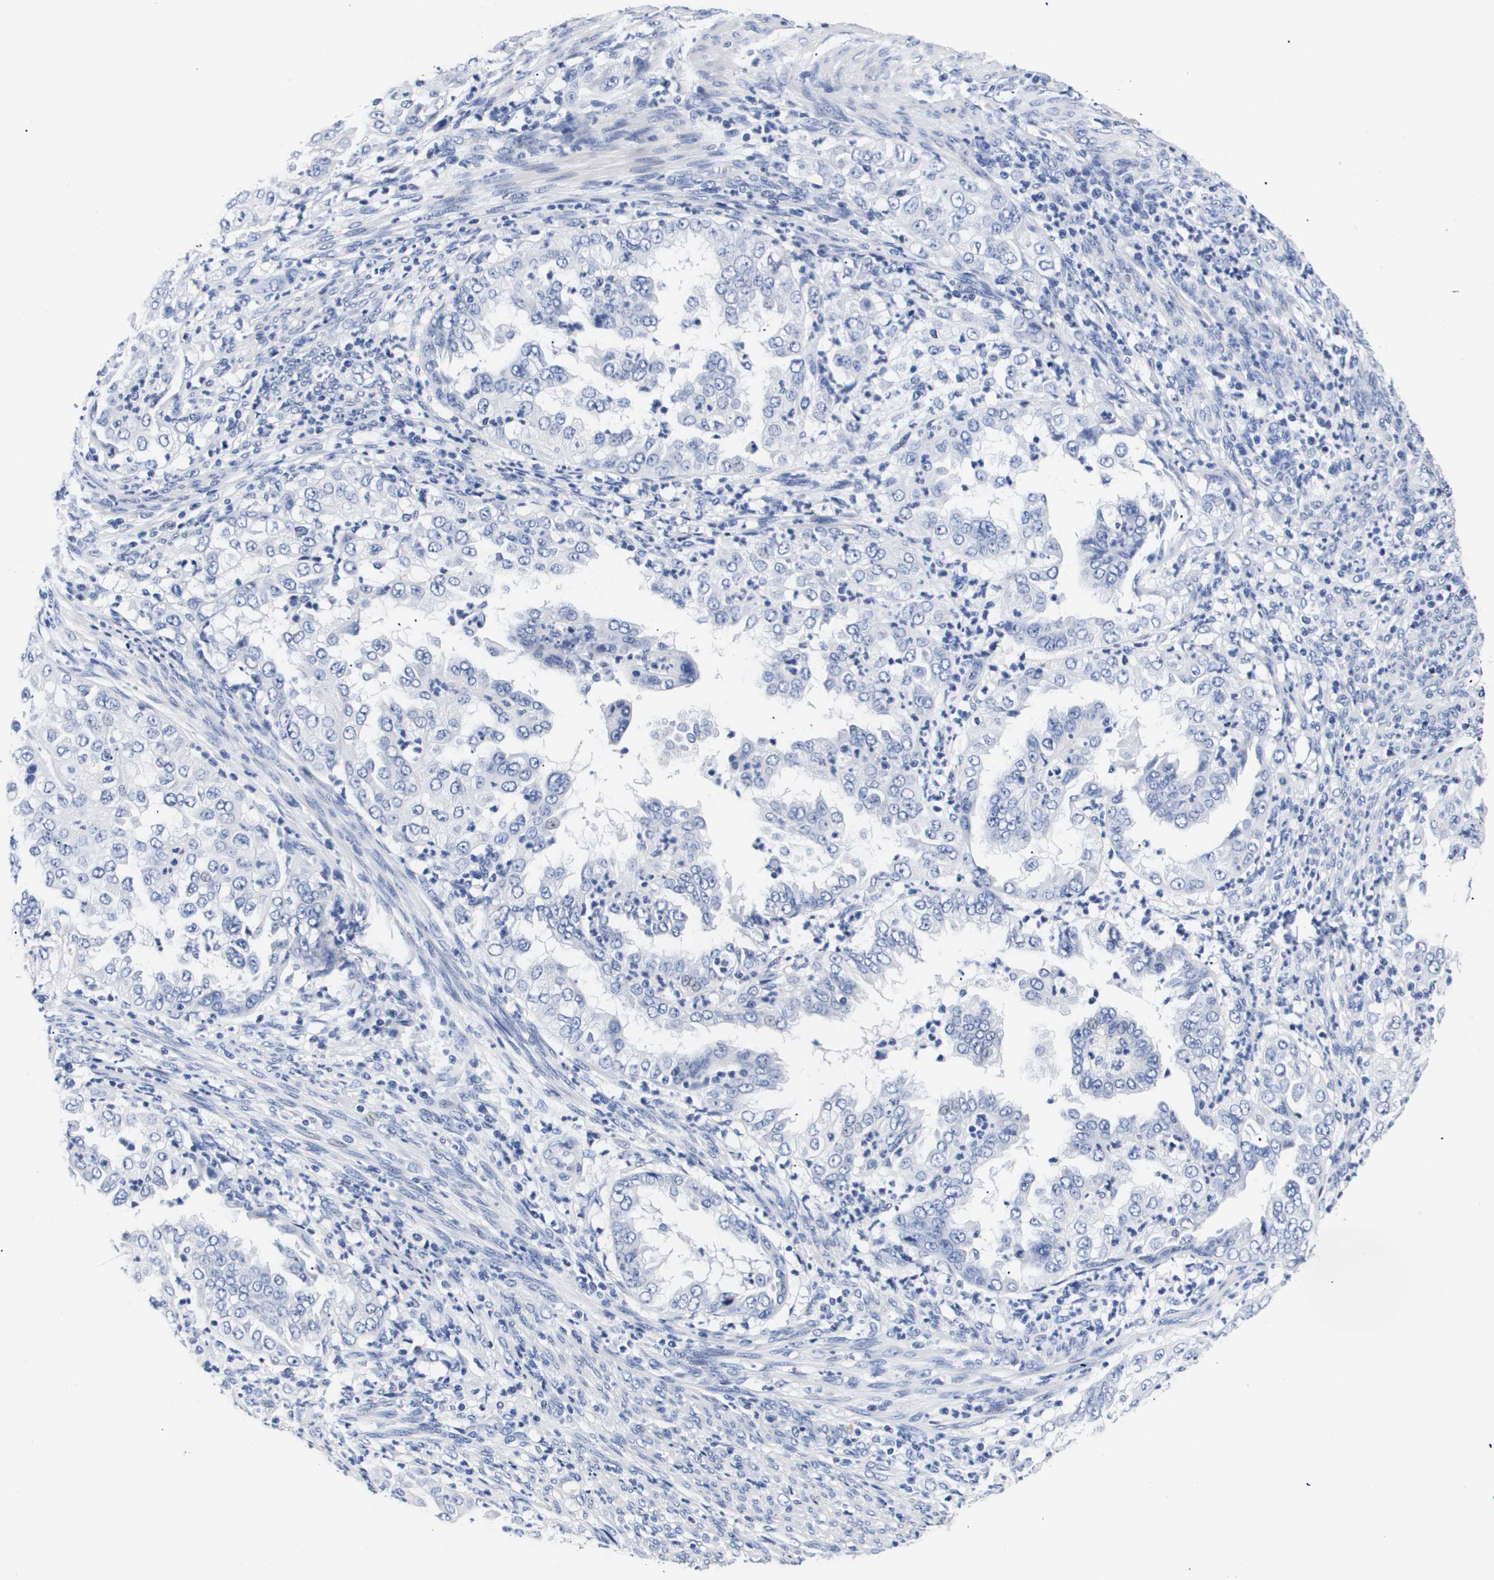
{"staining": {"intensity": "negative", "quantity": "none", "location": "none"}, "tissue": "endometrial cancer", "cell_type": "Tumor cells", "image_type": "cancer", "snomed": [{"axis": "morphology", "description": "Adenocarcinoma, NOS"}, {"axis": "topography", "description": "Endometrium"}], "caption": "Endometrial cancer (adenocarcinoma) stained for a protein using IHC demonstrates no expression tumor cells.", "gene": "ATP6V0A4", "patient": {"sex": "female", "age": 85}}